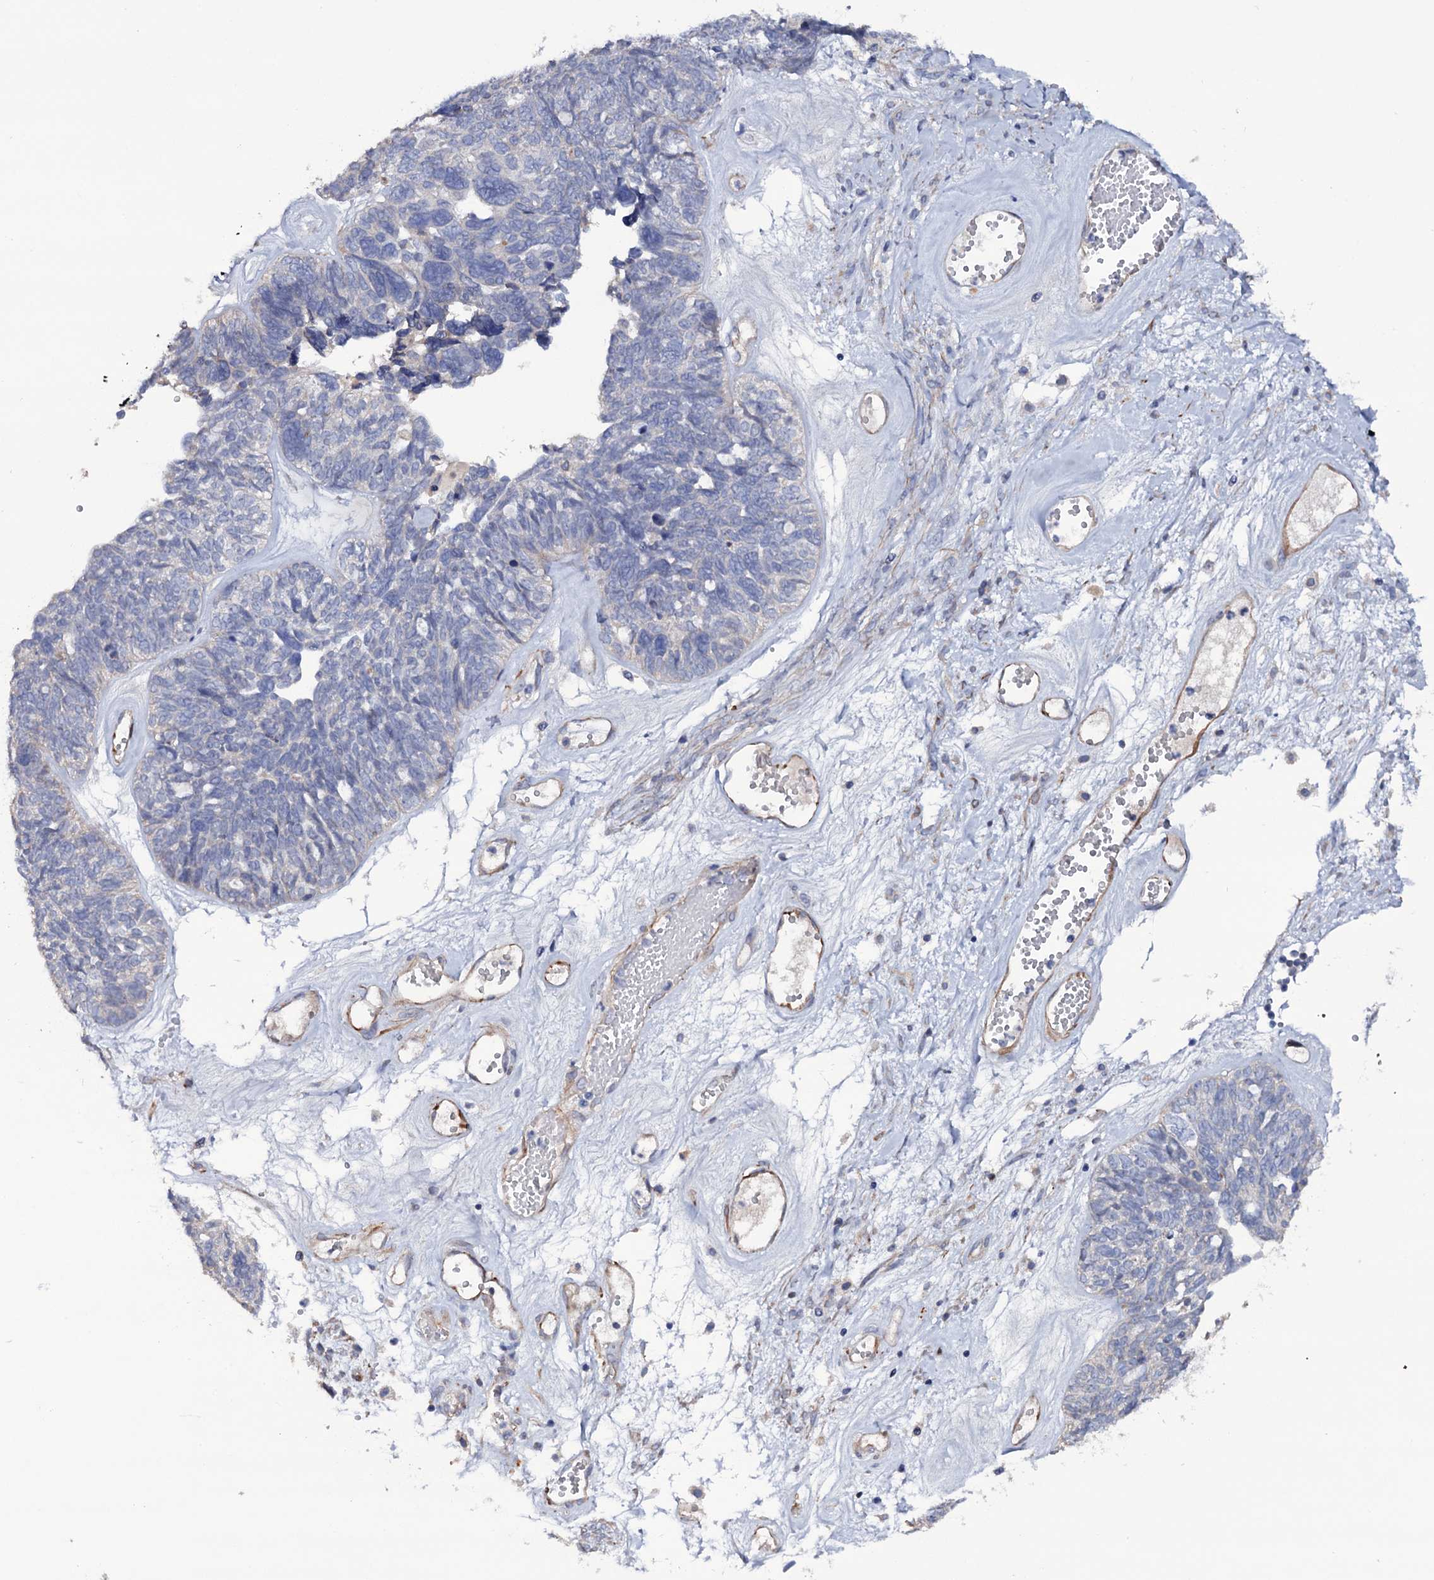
{"staining": {"intensity": "negative", "quantity": "none", "location": "none"}, "tissue": "ovarian cancer", "cell_type": "Tumor cells", "image_type": "cancer", "snomed": [{"axis": "morphology", "description": "Cystadenocarcinoma, serous, NOS"}, {"axis": "topography", "description": "Ovary"}], "caption": "The histopathology image demonstrates no staining of tumor cells in ovarian cancer.", "gene": "BCL2L14", "patient": {"sex": "female", "age": 79}}